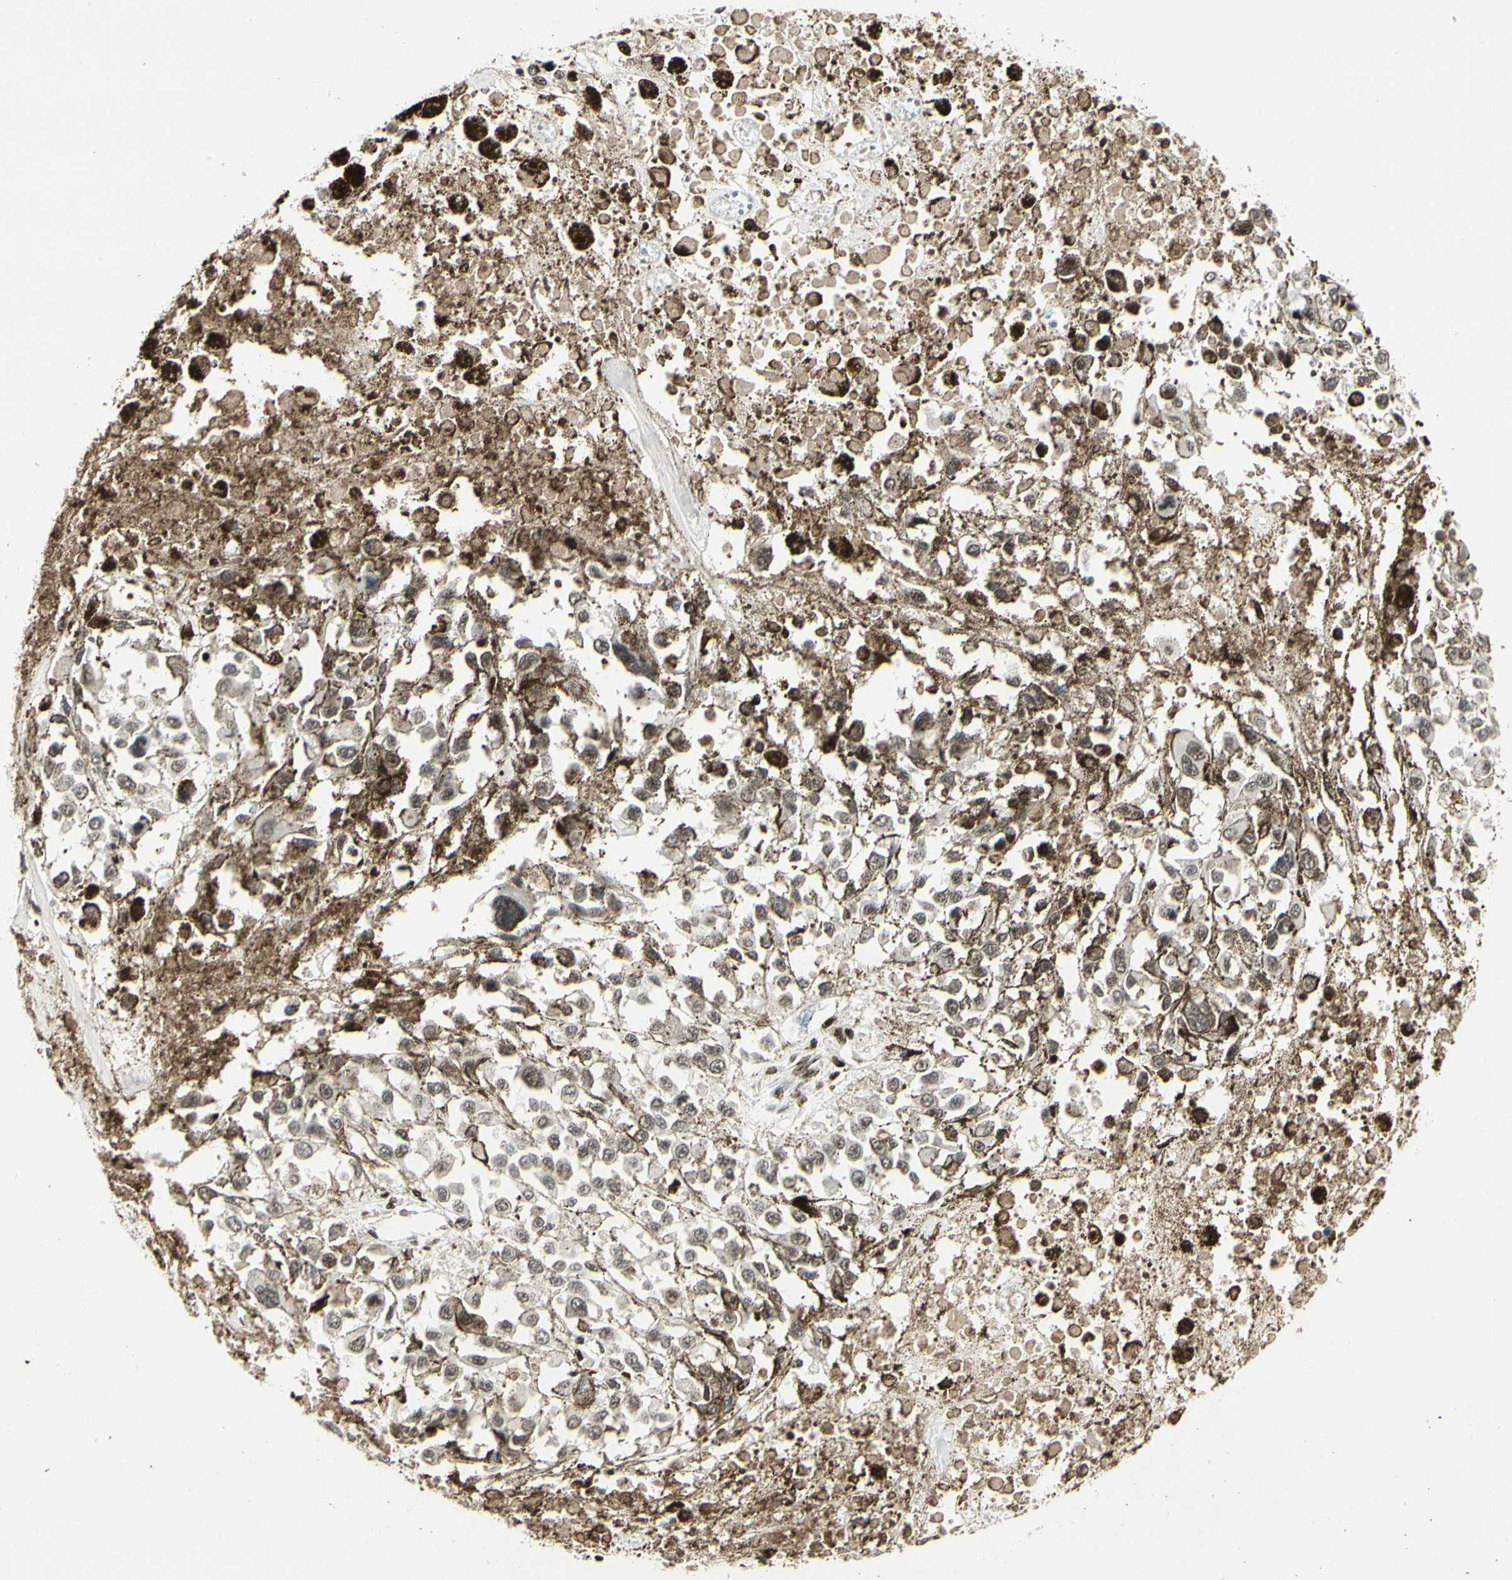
{"staining": {"intensity": "weak", "quantity": "25%-75%", "location": "nuclear"}, "tissue": "melanoma", "cell_type": "Tumor cells", "image_type": "cancer", "snomed": [{"axis": "morphology", "description": "Malignant melanoma, Metastatic site"}, {"axis": "topography", "description": "Lymph node"}], "caption": "The immunohistochemical stain shows weak nuclear positivity in tumor cells of malignant melanoma (metastatic site) tissue.", "gene": "FOXJ2", "patient": {"sex": "male", "age": 59}}